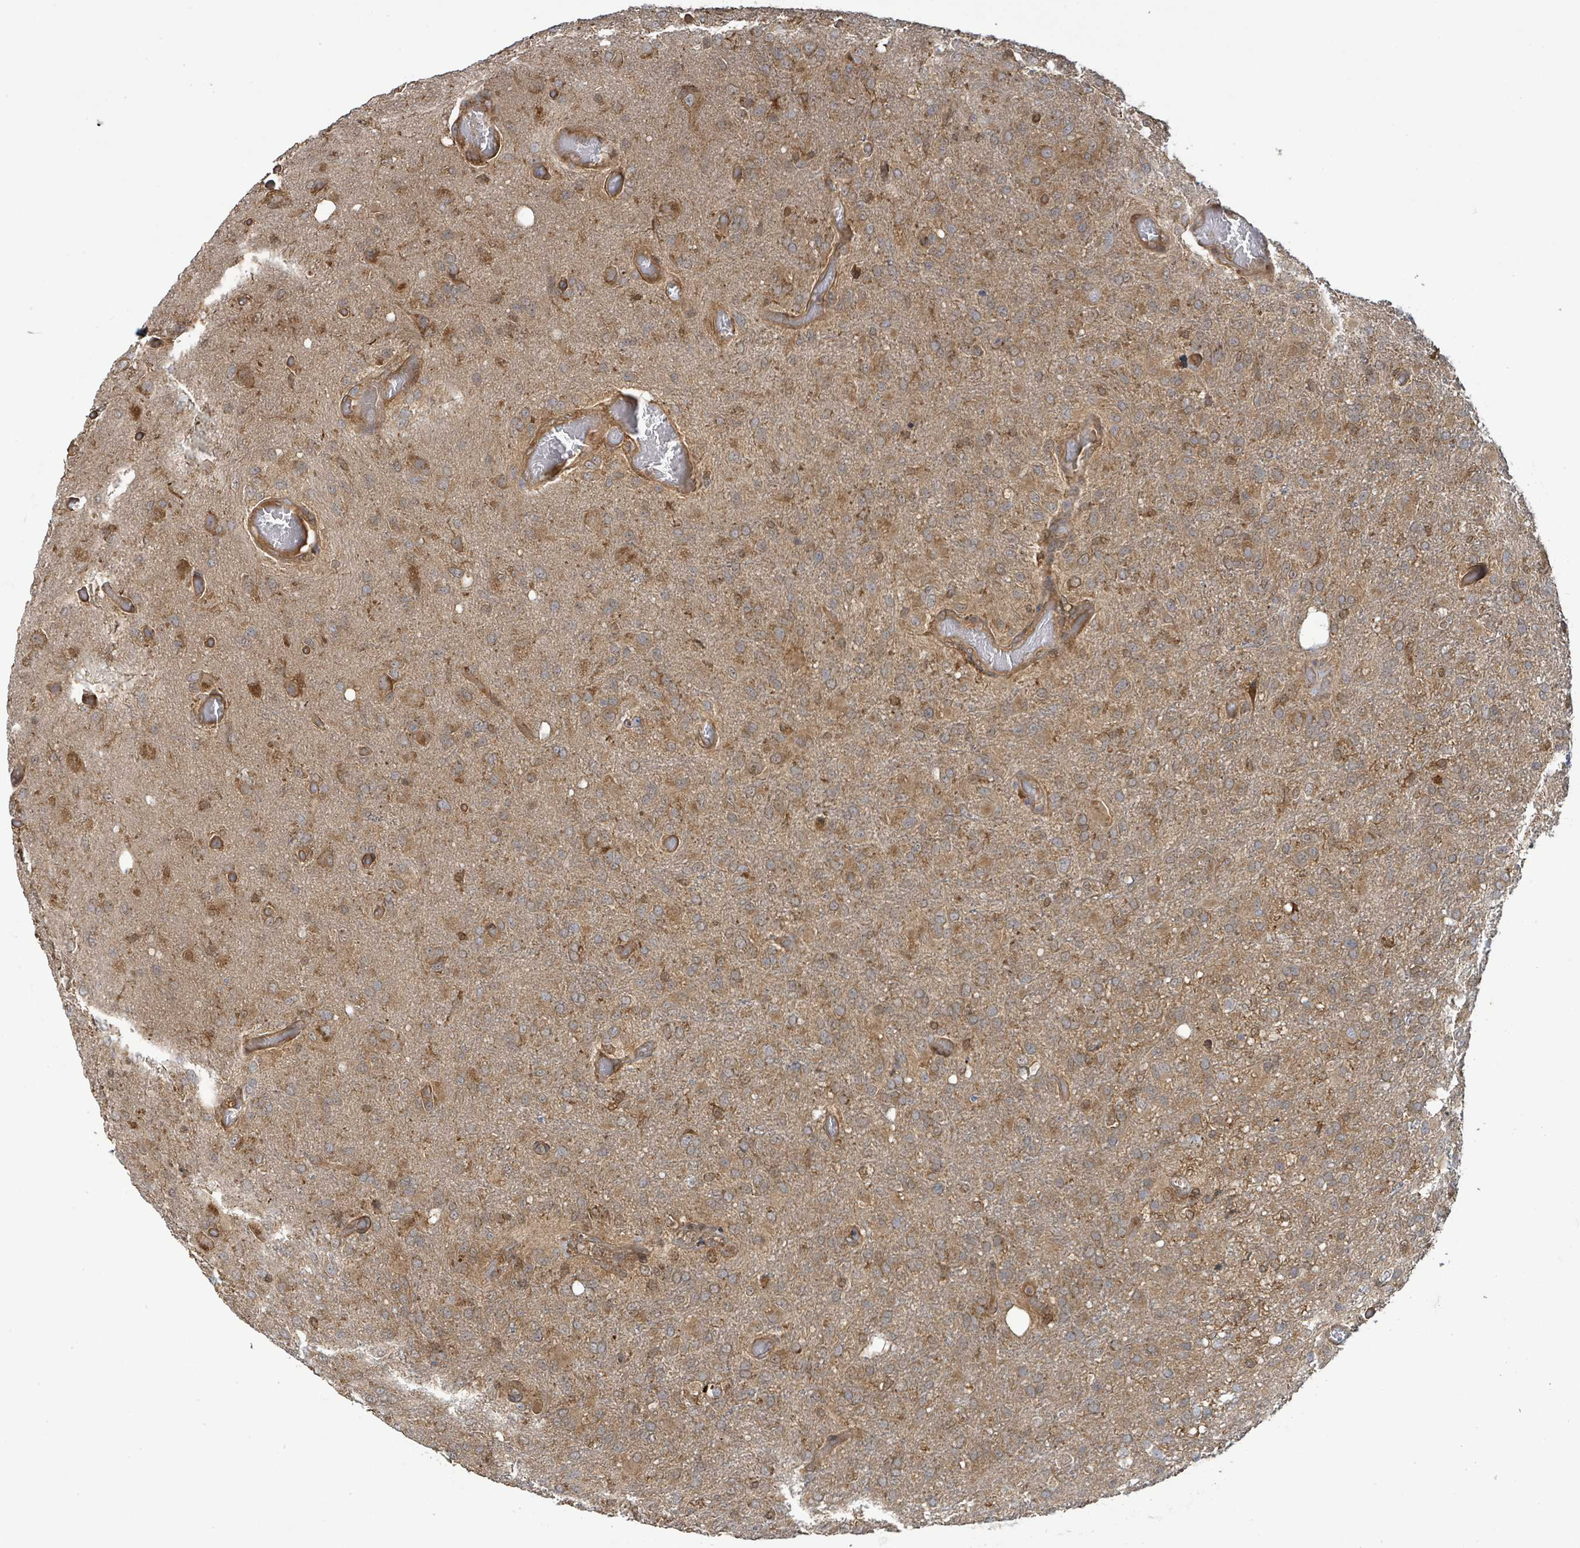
{"staining": {"intensity": "moderate", "quantity": ">75%", "location": "cytoplasmic/membranous"}, "tissue": "glioma", "cell_type": "Tumor cells", "image_type": "cancer", "snomed": [{"axis": "morphology", "description": "Glioma, malignant, High grade"}, {"axis": "topography", "description": "Brain"}], "caption": "Glioma stained for a protein demonstrates moderate cytoplasmic/membranous positivity in tumor cells. (DAB IHC, brown staining for protein, blue staining for nuclei).", "gene": "ARPIN", "patient": {"sex": "female", "age": 74}}